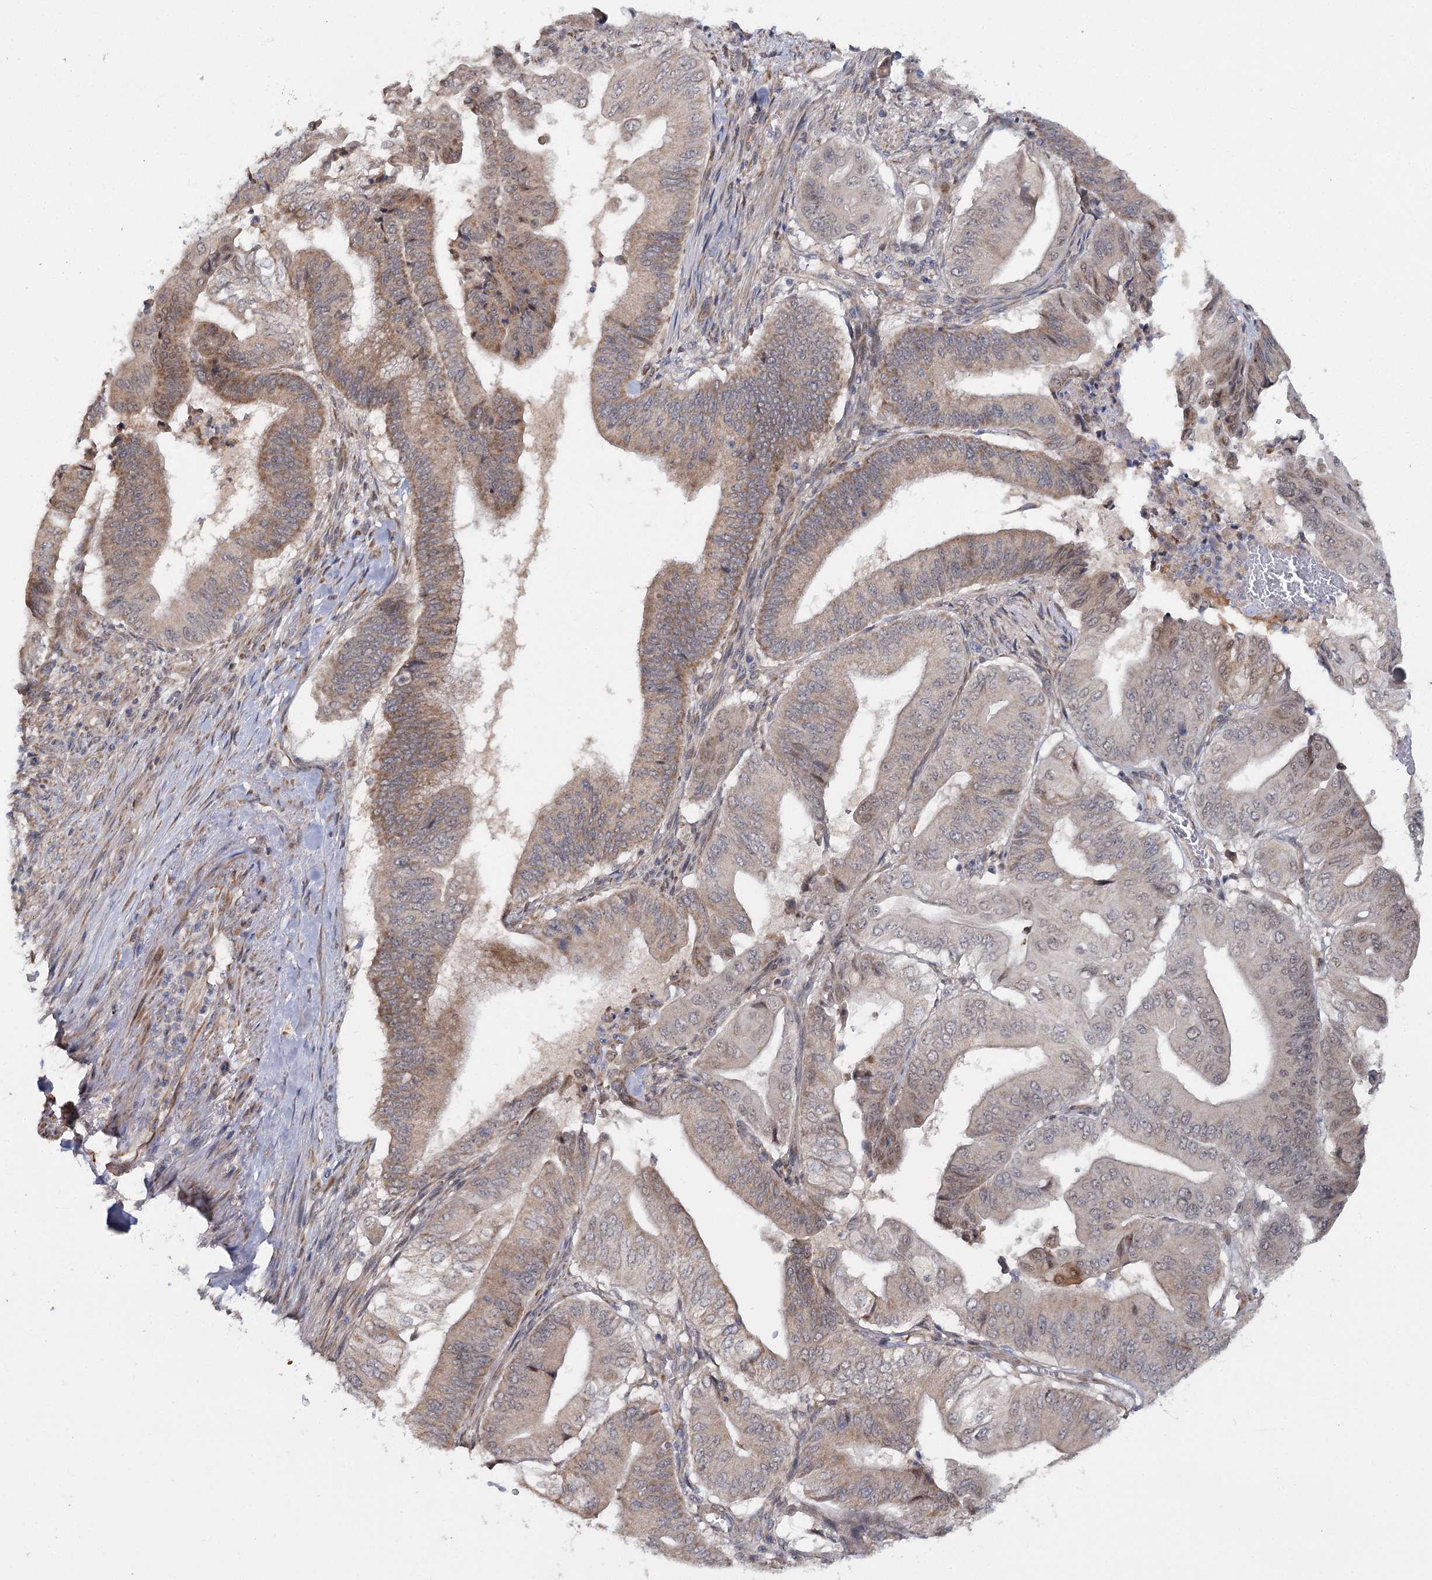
{"staining": {"intensity": "moderate", "quantity": "25%-75%", "location": "cytoplasmic/membranous,nuclear"}, "tissue": "pancreatic cancer", "cell_type": "Tumor cells", "image_type": "cancer", "snomed": [{"axis": "morphology", "description": "Adenocarcinoma, NOS"}, {"axis": "topography", "description": "Pancreas"}], "caption": "Tumor cells display moderate cytoplasmic/membranous and nuclear expression in approximately 25%-75% of cells in pancreatic cancer (adenocarcinoma).", "gene": "TBC1D9B", "patient": {"sex": "female", "age": 77}}